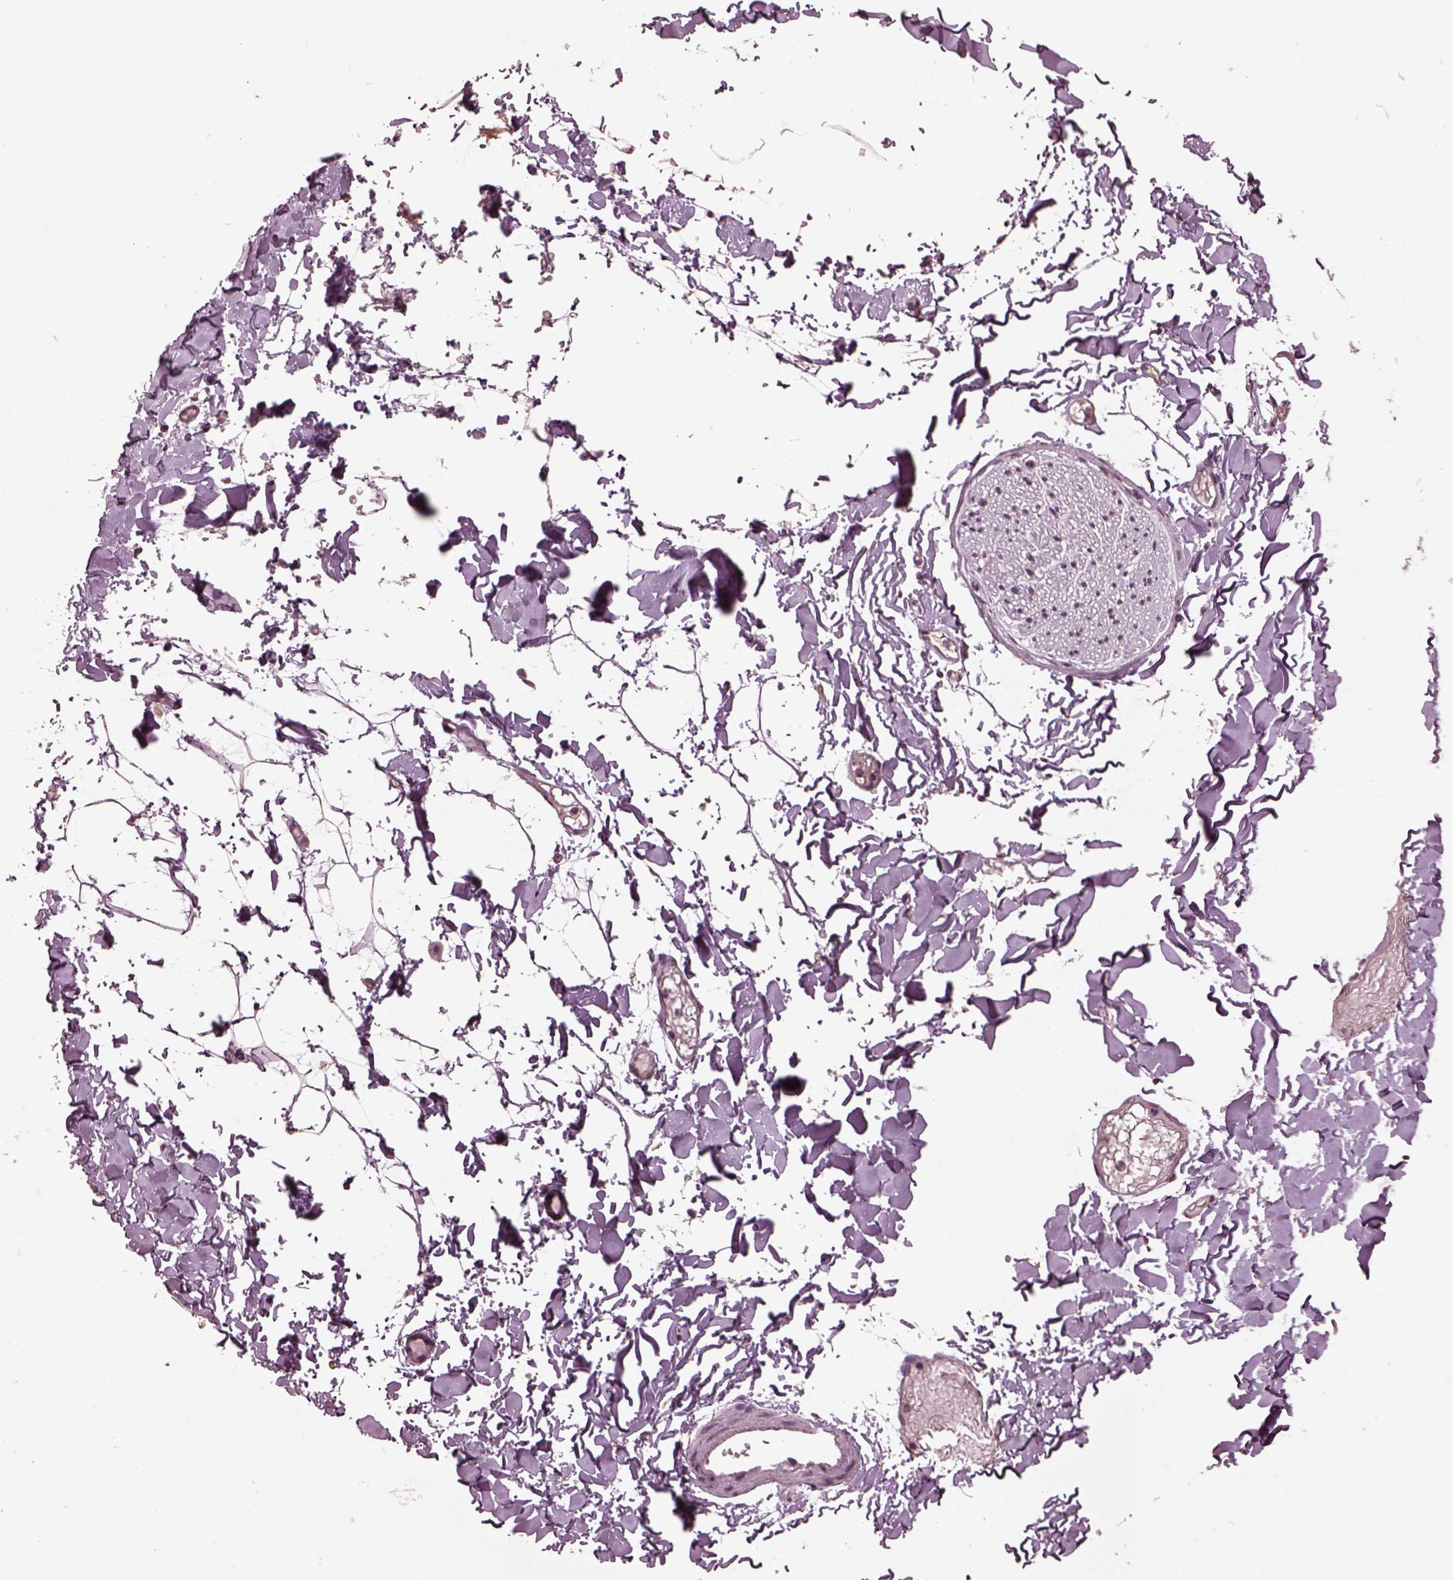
{"staining": {"intensity": "negative", "quantity": "none", "location": "none"}, "tissue": "adipose tissue", "cell_type": "Adipocytes", "image_type": "normal", "snomed": [{"axis": "morphology", "description": "Normal tissue, NOS"}, {"axis": "topography", "description": "Gallbladder"}, {"axis": "topography", "description": "Peripheral nerve tissue"}], "caption": "Immunohistochemical staining of unremarkable adipose tissue exhibits no significant positivity in adipocytes.", "gene": "IL18RAP", "patient": {"sex": "female", "age": 45}}